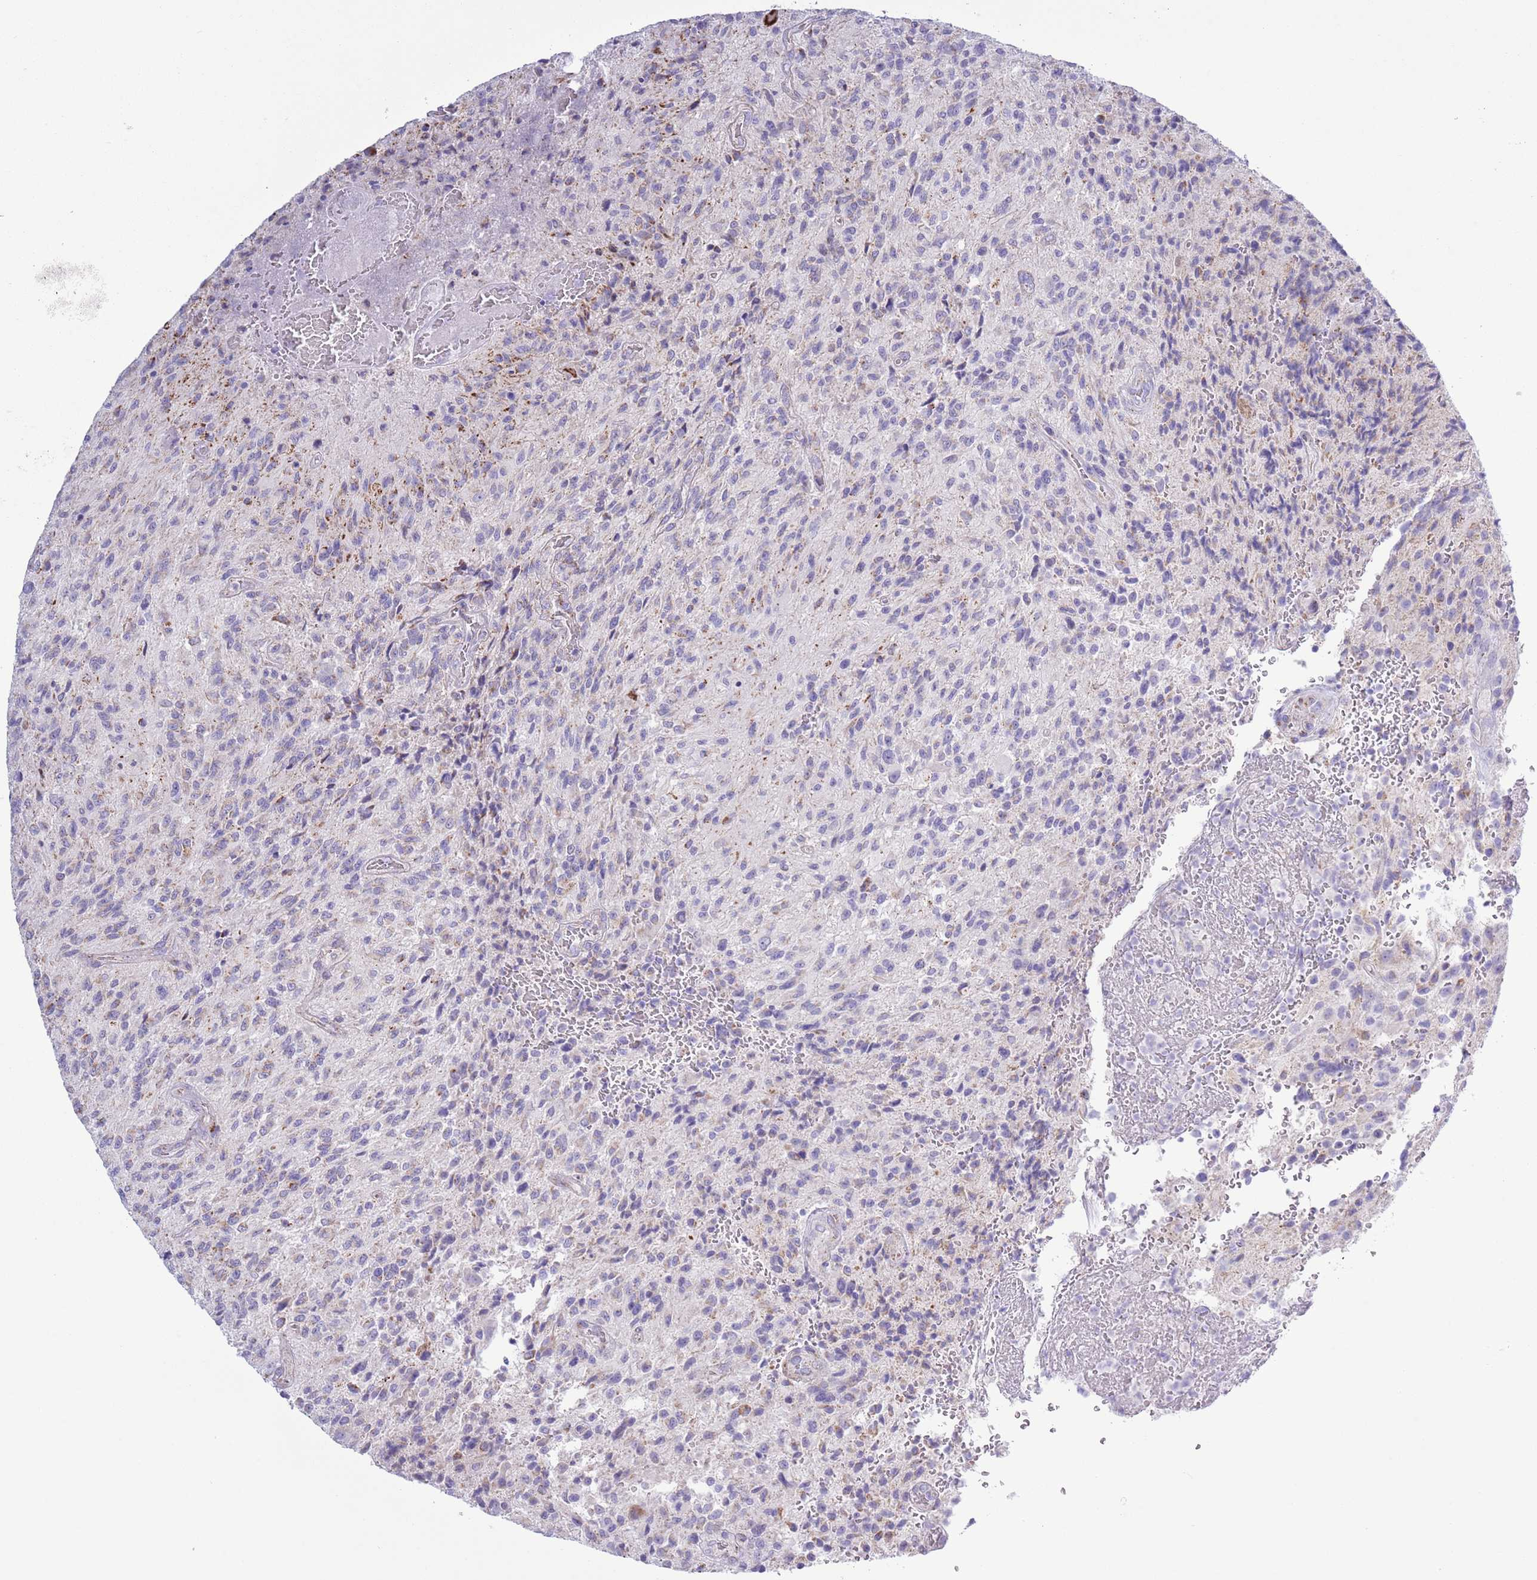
{"staining": {"intensity": "weak", "quantity": "<25%", "location": "cytoplasmic/membranous"}, "tissue": "glioma", "cell_type": "Tumor cells", "image_type": "cancer", "snomed": [{"axis": "morphology", "description": "Normal tissue, NOS"}, {"axis": "morphology", "description": "Glioma, malignant, High grade"}, {"axis": "topography", "description": "Cerebral cortex"}], "caption": "Immunohistochemical staining of human glioma exhibits no significant positivity in tumor cells. The staining was performed using DAB to visualize the protein expression in brown, while the nuclei were stained in blue with hematoxylin (Magnification: 20x).", "gene": "ATP6V1B1", "patient": {"sex": "male", "age": 56}}